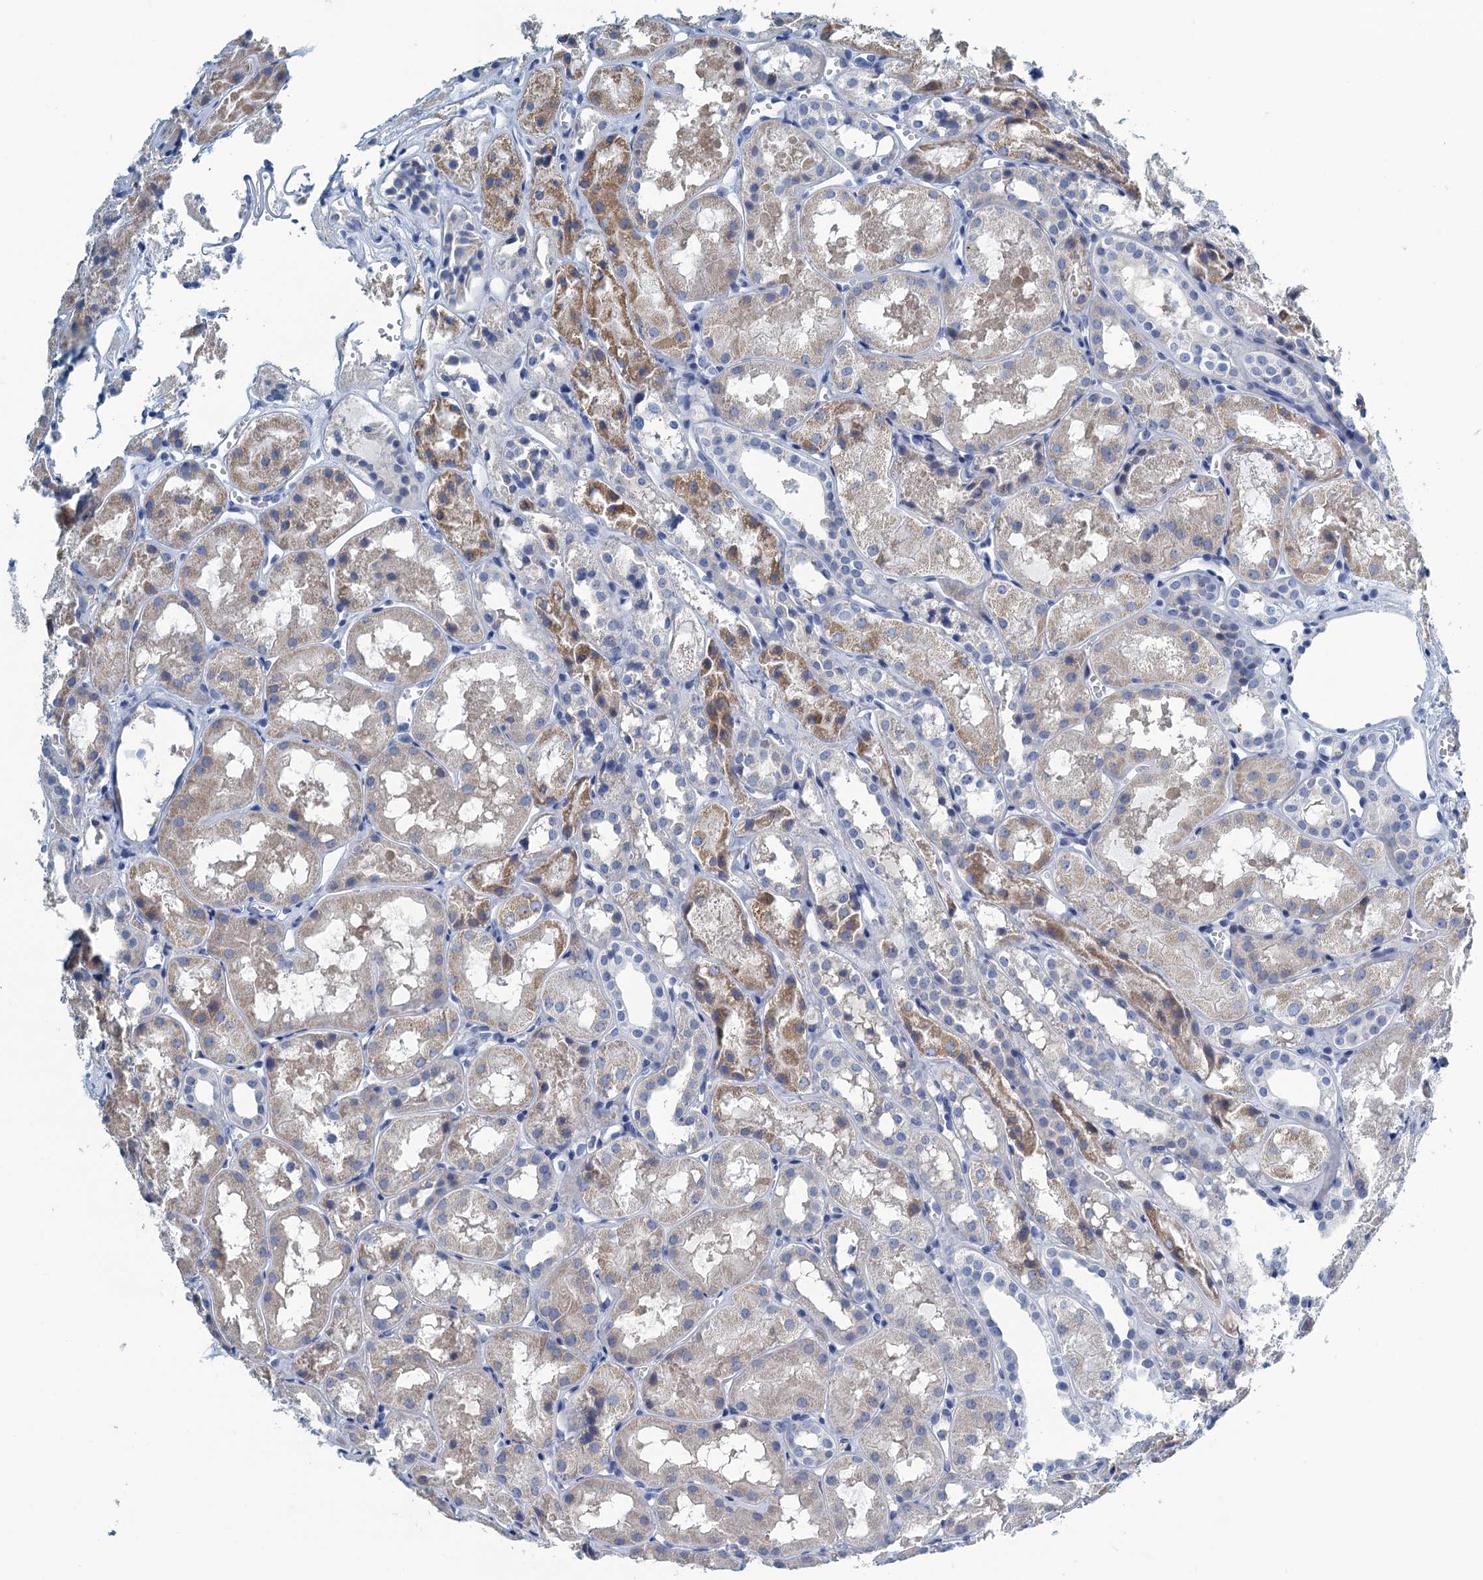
{"staining": {"intensity": "negative", "quantity": "none", "location": "none"}, "tissue": "kidney", "cell_type": "Cells in glomeruli", "image_type": "normal", "snomed": [{"axis": "morphology", "description": "Normal tissue, NOS"}, {"axis": "topography", "description": "Kidney"}], "caption": "Photomicrograph shows no significant protein positivity in cells in glomeruli of unremarkable kidney.", "gene": "C10orf88", "patient": {"sex": "male", "age": 16}}